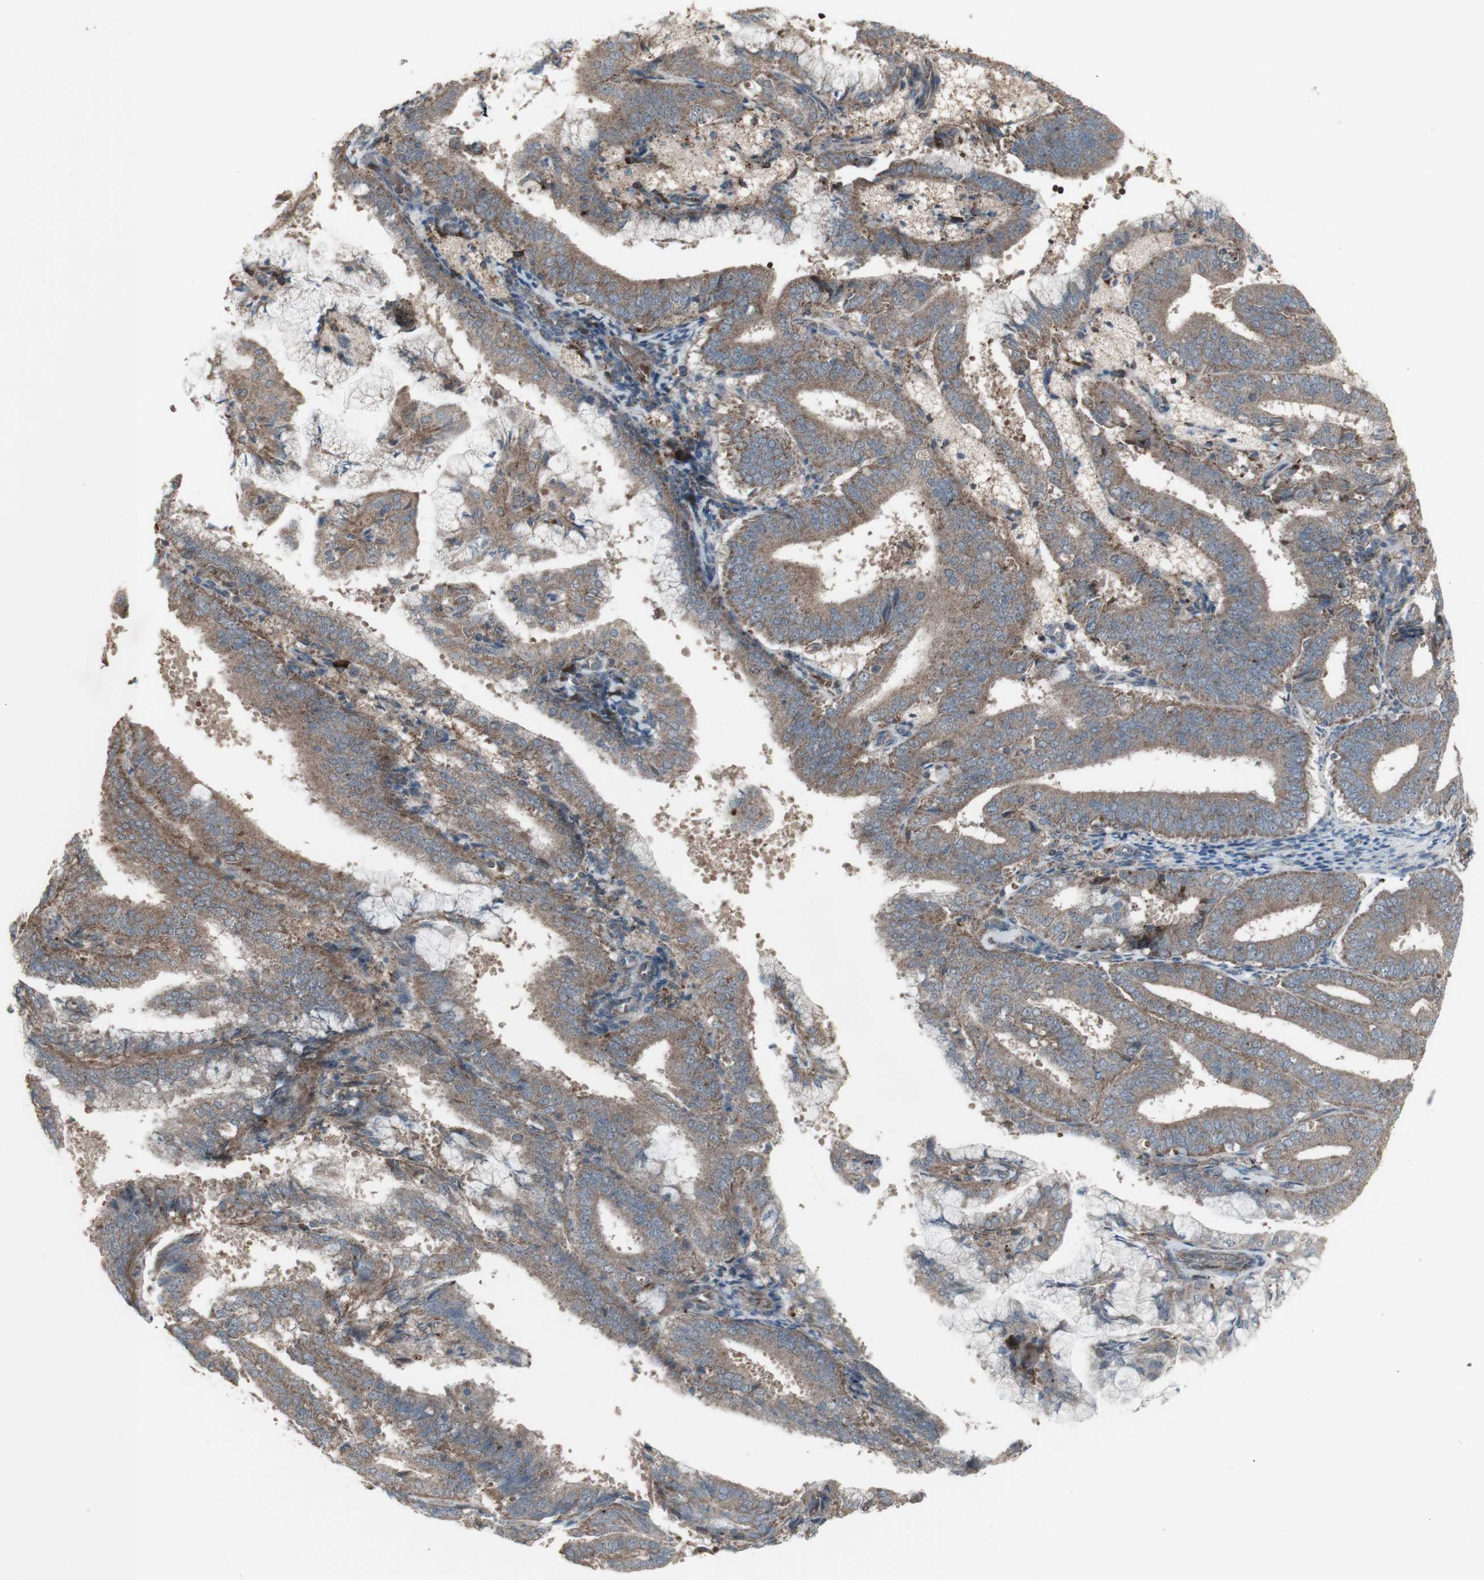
{"staining": {"intensity": "weak", "quantity": ">75%", "location": "cytoplasmic/membranous"}, "tissue": "endometrial cancer", "cell_type": "Tumor cells", "image_type": "cancer", "snomed": [{"axis": "morphology", "description": "Adenocarcinoma, NOS"}, {"axis": "topography", "description": "Endometrium"}], "caption": "A photomicrograph showing weak cytoplasmic/membranous expression in about >75% of tumor cells in endometrial cancer (adenocarcinoma), as visualized by brown immunohistochemical staining.", "gene": "SHC1", "patient": {"sex": "female", "age": 63}}